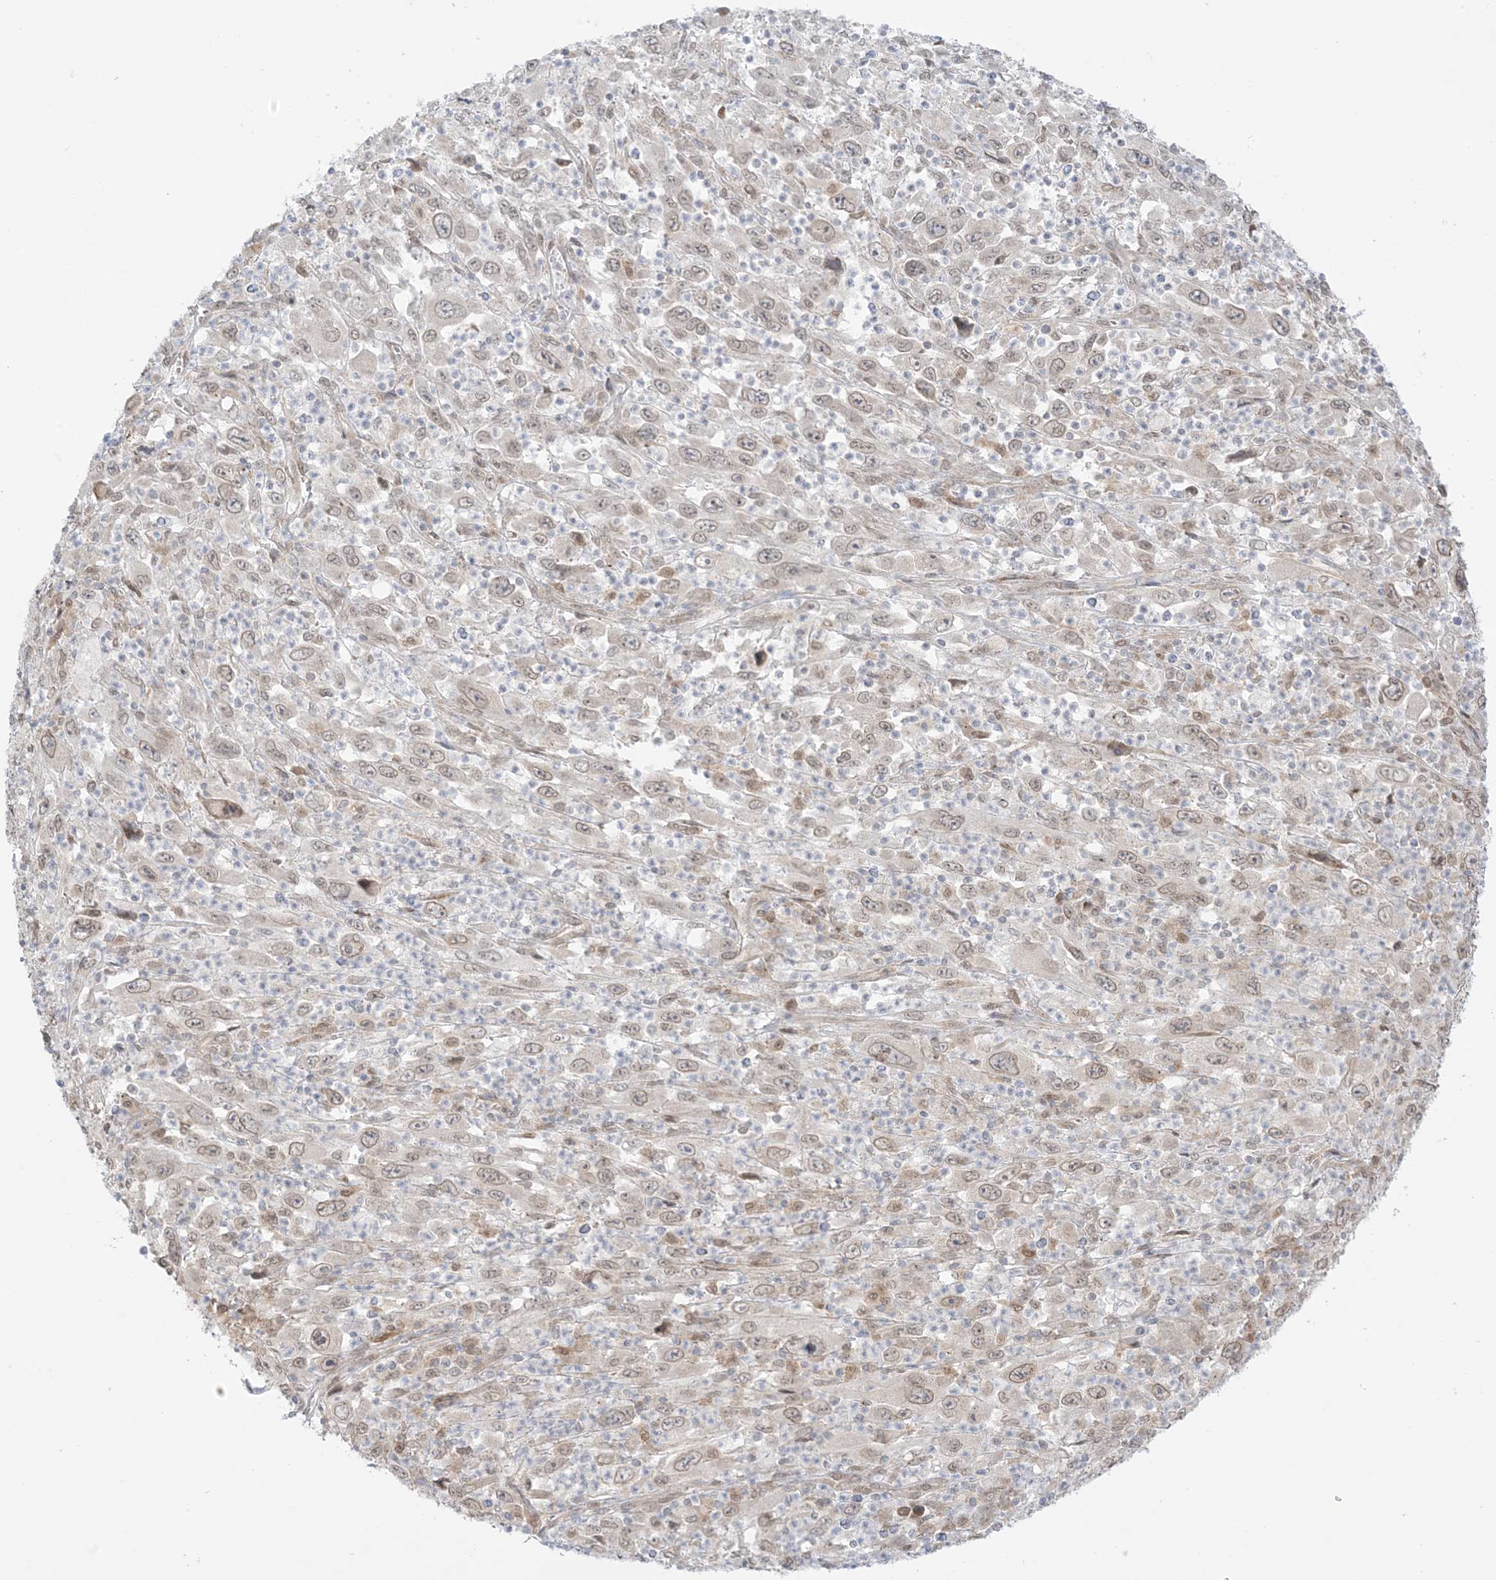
{"staining": {"intensity": "weak", "quantity": ">75%", "location": "cytoplasmic/membranous,nuclear"}, "tissue": "melanoma", "cell_type": "Tumor cells", "image_type": "cancer", "snomed": [{"axis": "morphology", "description": "Malignant melanoma, Metastatic site"}, {"axis": "topography", "description": "Skin"}], "caption": "Melanoma was stained to show a protein in brown. There is low levels of weak cytoplasmic/membranous and nuclear staining in approximately >75% of tumor cells.", "gene": "UBE2E2", "patient": {"sex": "female", "age": 56}}